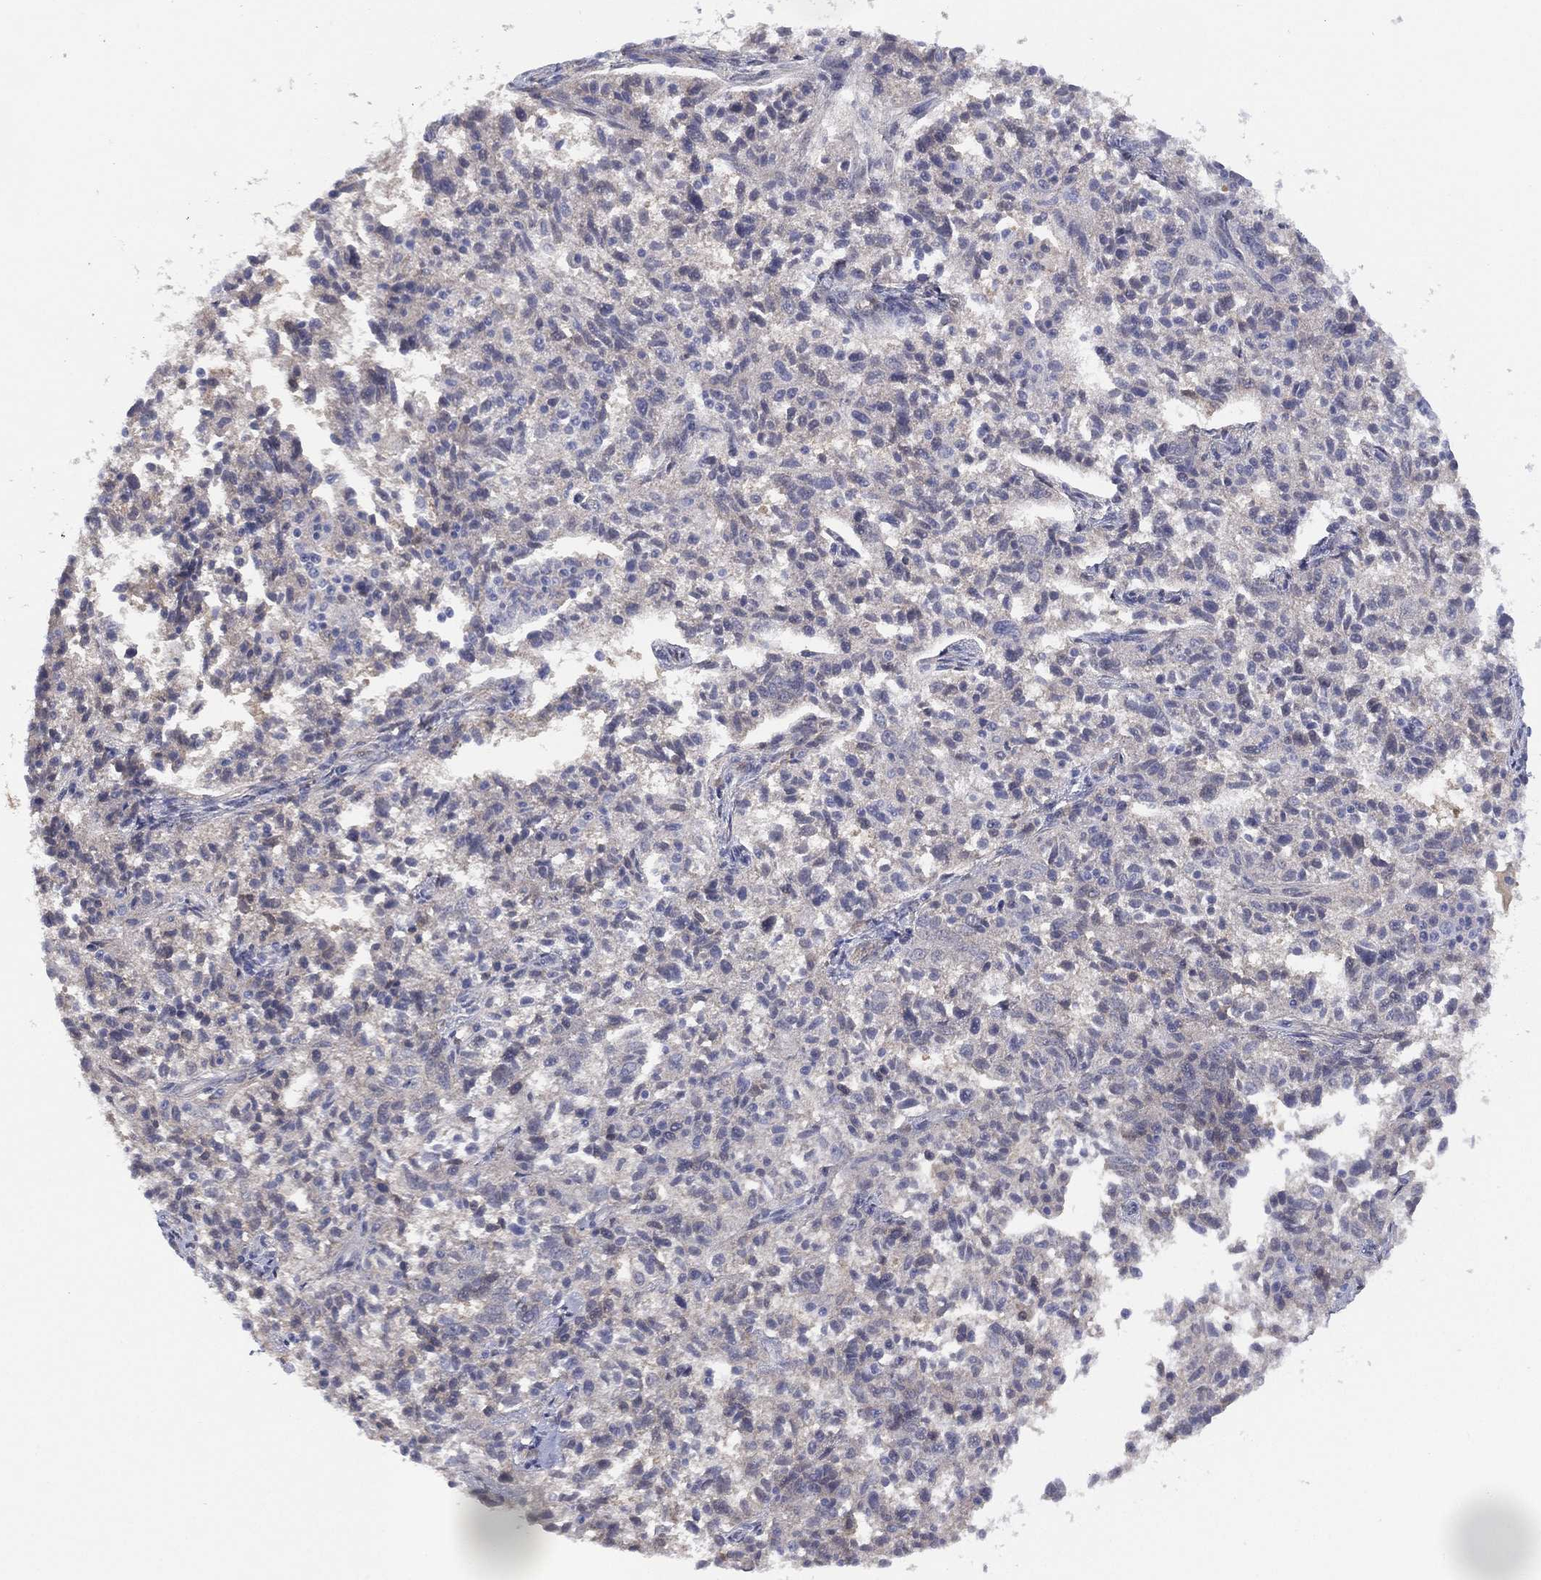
{"staining": {"intensity": "negative", "quantity": "none", "location": "none"}, "tissue": "ovarian cancer", "cell_type": "Tumor cells", "image_type": "cancer", "snomed": [{"axis": "morphology", "description": "Cystadenocarcinoma, serous, NOS"}, {"axis": "topography", "description": "Ovary"}], "caption": "Tumor cells are negative for protein expression in human ovarian cancer.", "gene": "DDAH1", "patient": {"sex": "female", "age": 71}}